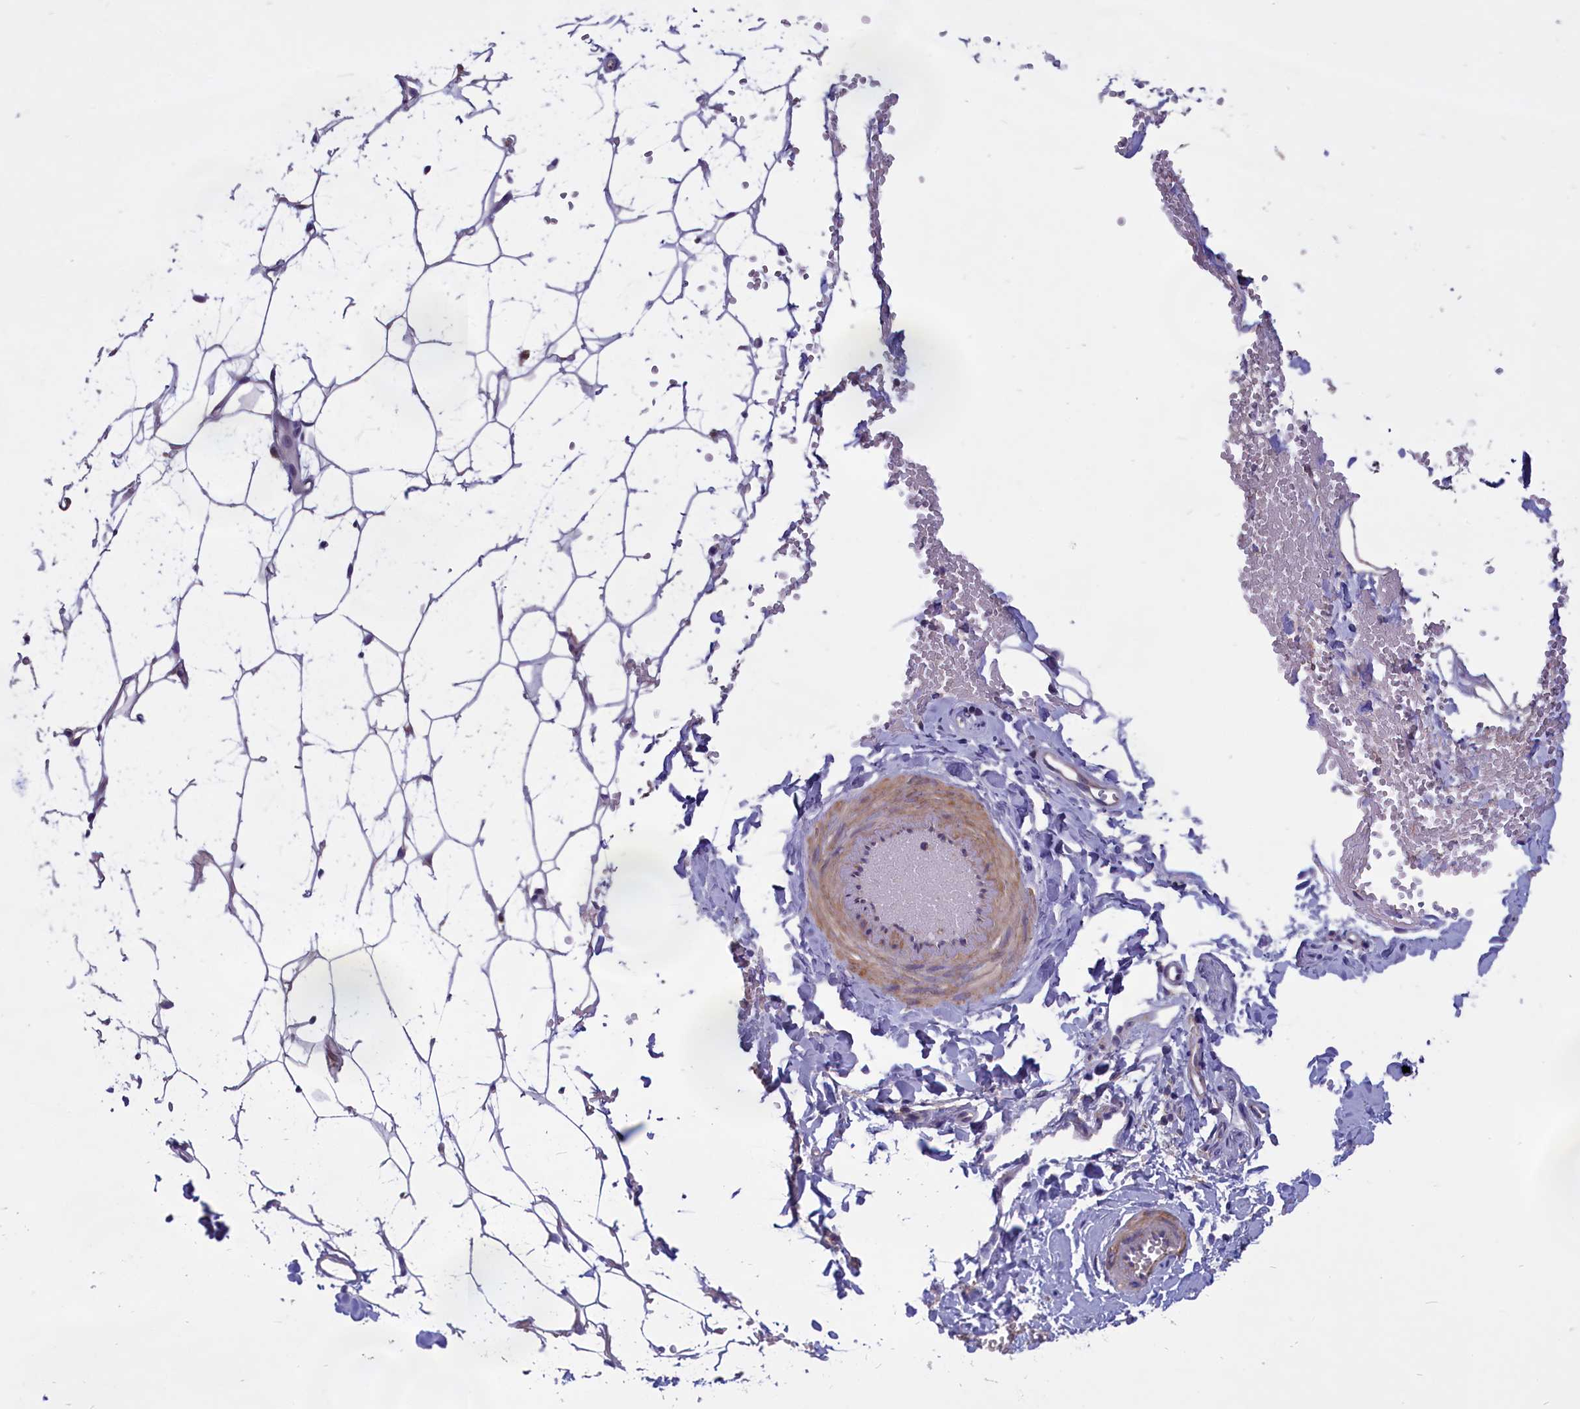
{"staining": {"intensity": "negative", "quantity": "none", "location": "none"}, "tissue": "adipose tissue", "cell_type": "Adipocytes", "image_type": "normal", "snomed": [{"axis": "morphology", "description": "Normal tissue, NOS"}, {"axis": "topography", "description": "Breast"}], "caption": "High power microscopy micrograph of an IHC micrograph of unremarkable adipose tissue, revealing no significant positivity in adipocytes.", "gene": "AMDHD2", "patient": {"sex": "female", "age": 23}}